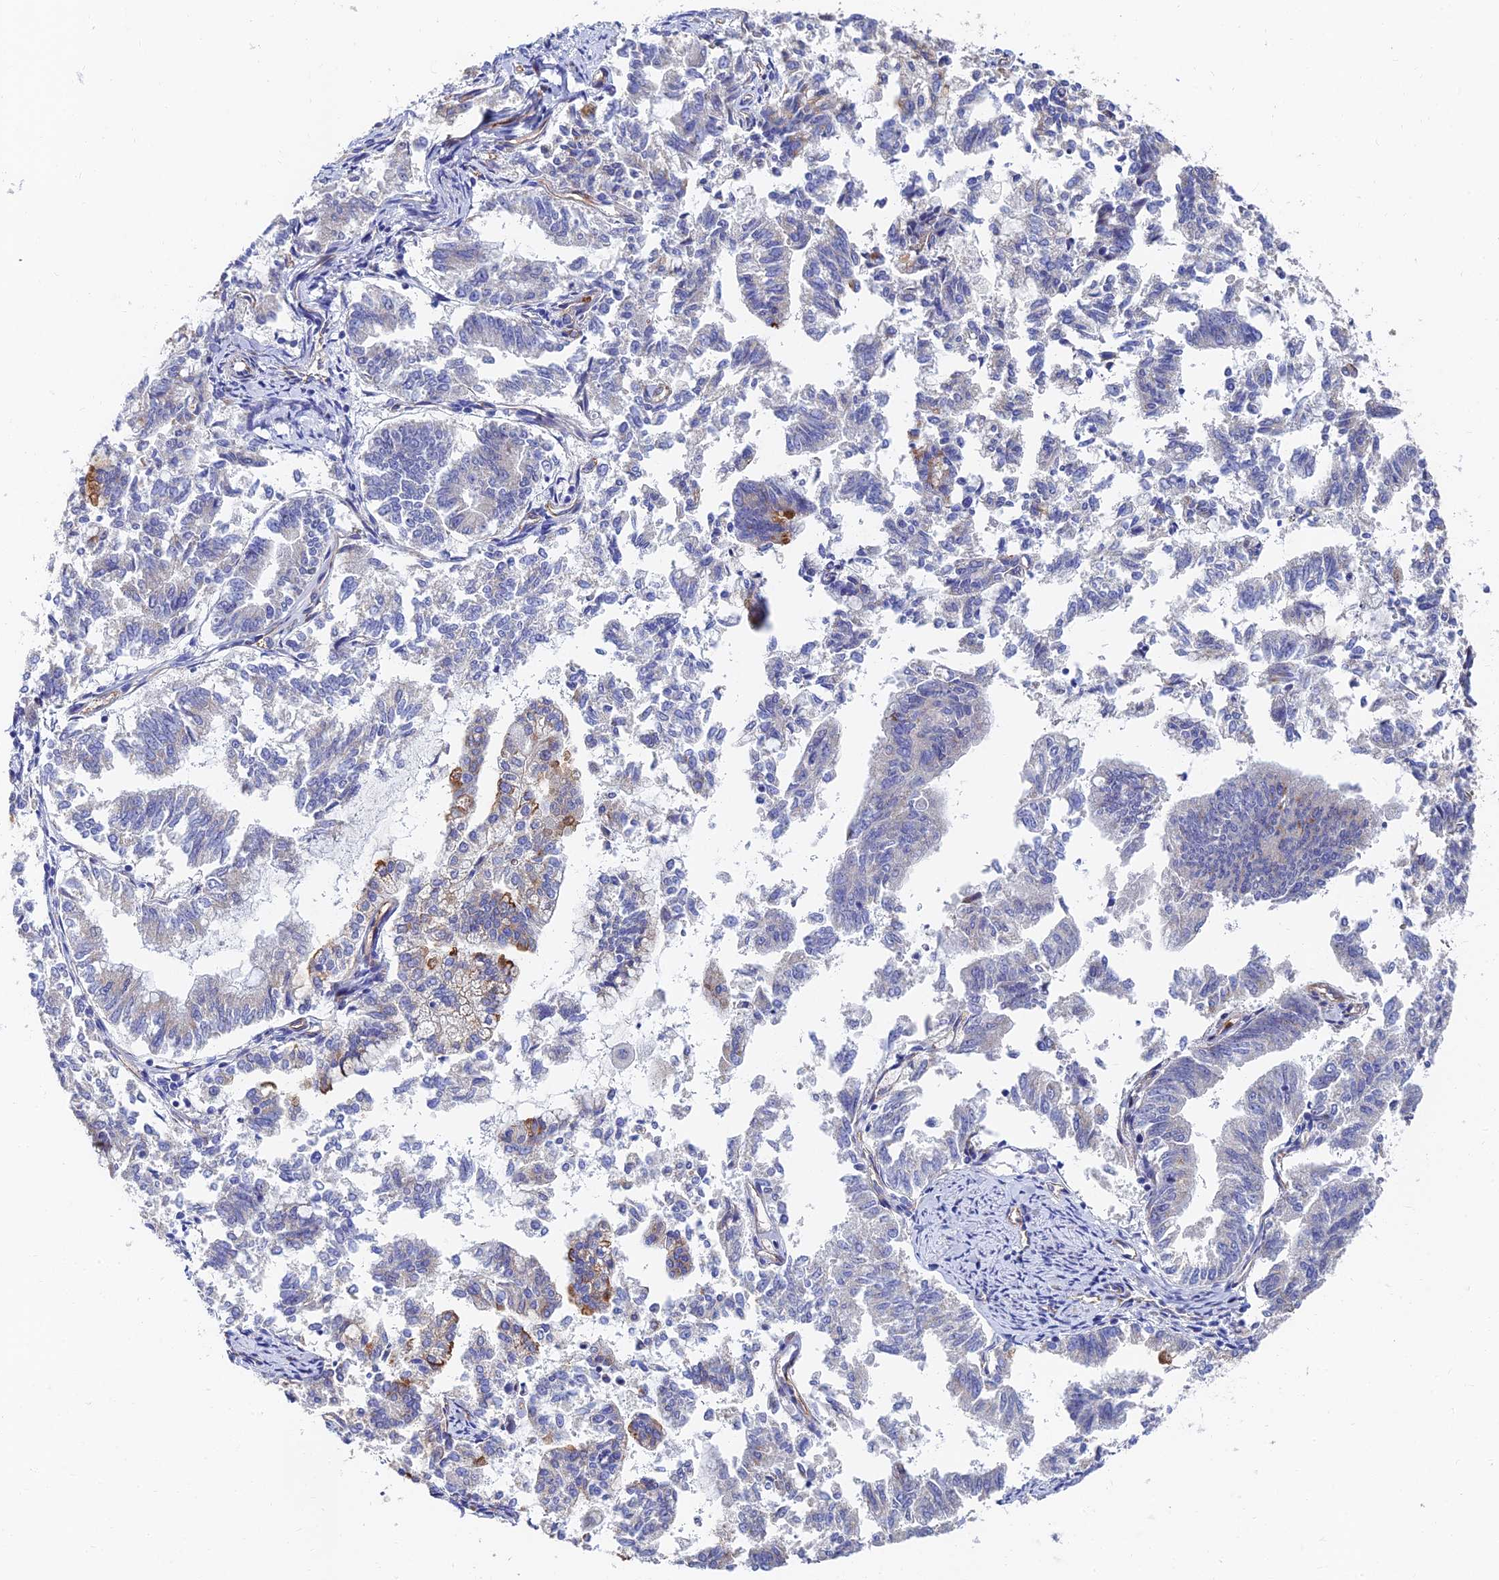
{"staining": {"intensity": "negative", "quantity": "none", "location": "none"}, "tissue": "endometrial cancer", "cell_type": "Tumor cells", "image_type": "cancer", "snomed": [{"axis": "morphology", "description": "Adenocarcinoma, NOS"}, {"axis": "topography", "description": "Endometrium"}], "caption": "Protein analysis of adenocarcinoma (endometrial) shows no significant staining in tumor cells.", "gene": "ADGRF3", "patient": {"sex": "female", "age": 79}}